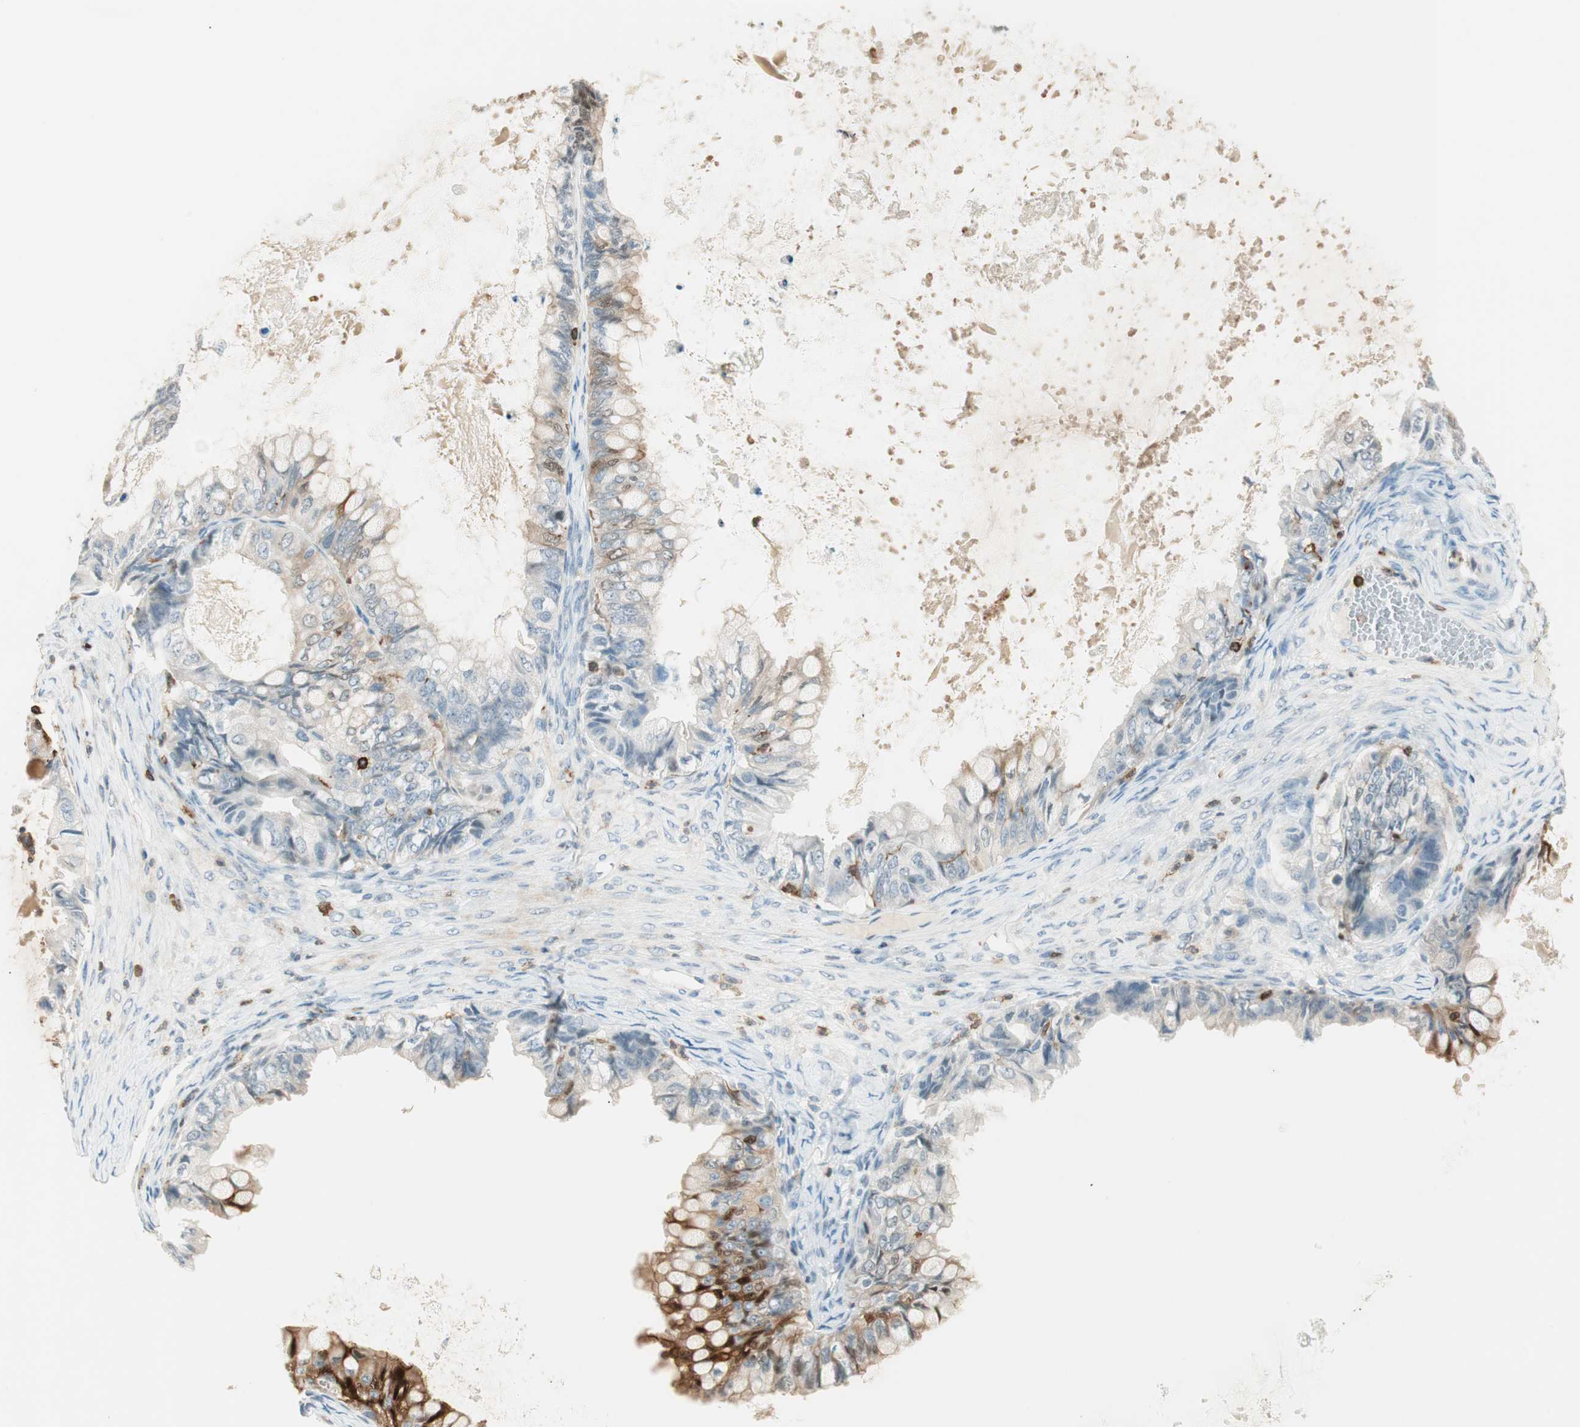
{"staining": {"intensity": "moderate", "quantity": "25%-75%", "location": "cytoplasmic/membranous"}, "tissue": "ovarian cancer", "cell_type": "Tumor cells", "image_type": "cancer", "snomed": [{"axis": "morphology", "description": "Cystadenocarcinoma, mucinous, NOS"}, {"axis": "topography", "description": "Ovary"}], "caption": "Mucinous cystadenocarcinoma (ovarian) stained for a protein (brown) shows moderate cytoplasmic/membranous positive expression in approximately 25%-75% of tumor cells.", "gene": "HPGD", "patient": {"sex": "female", "age": 80}}